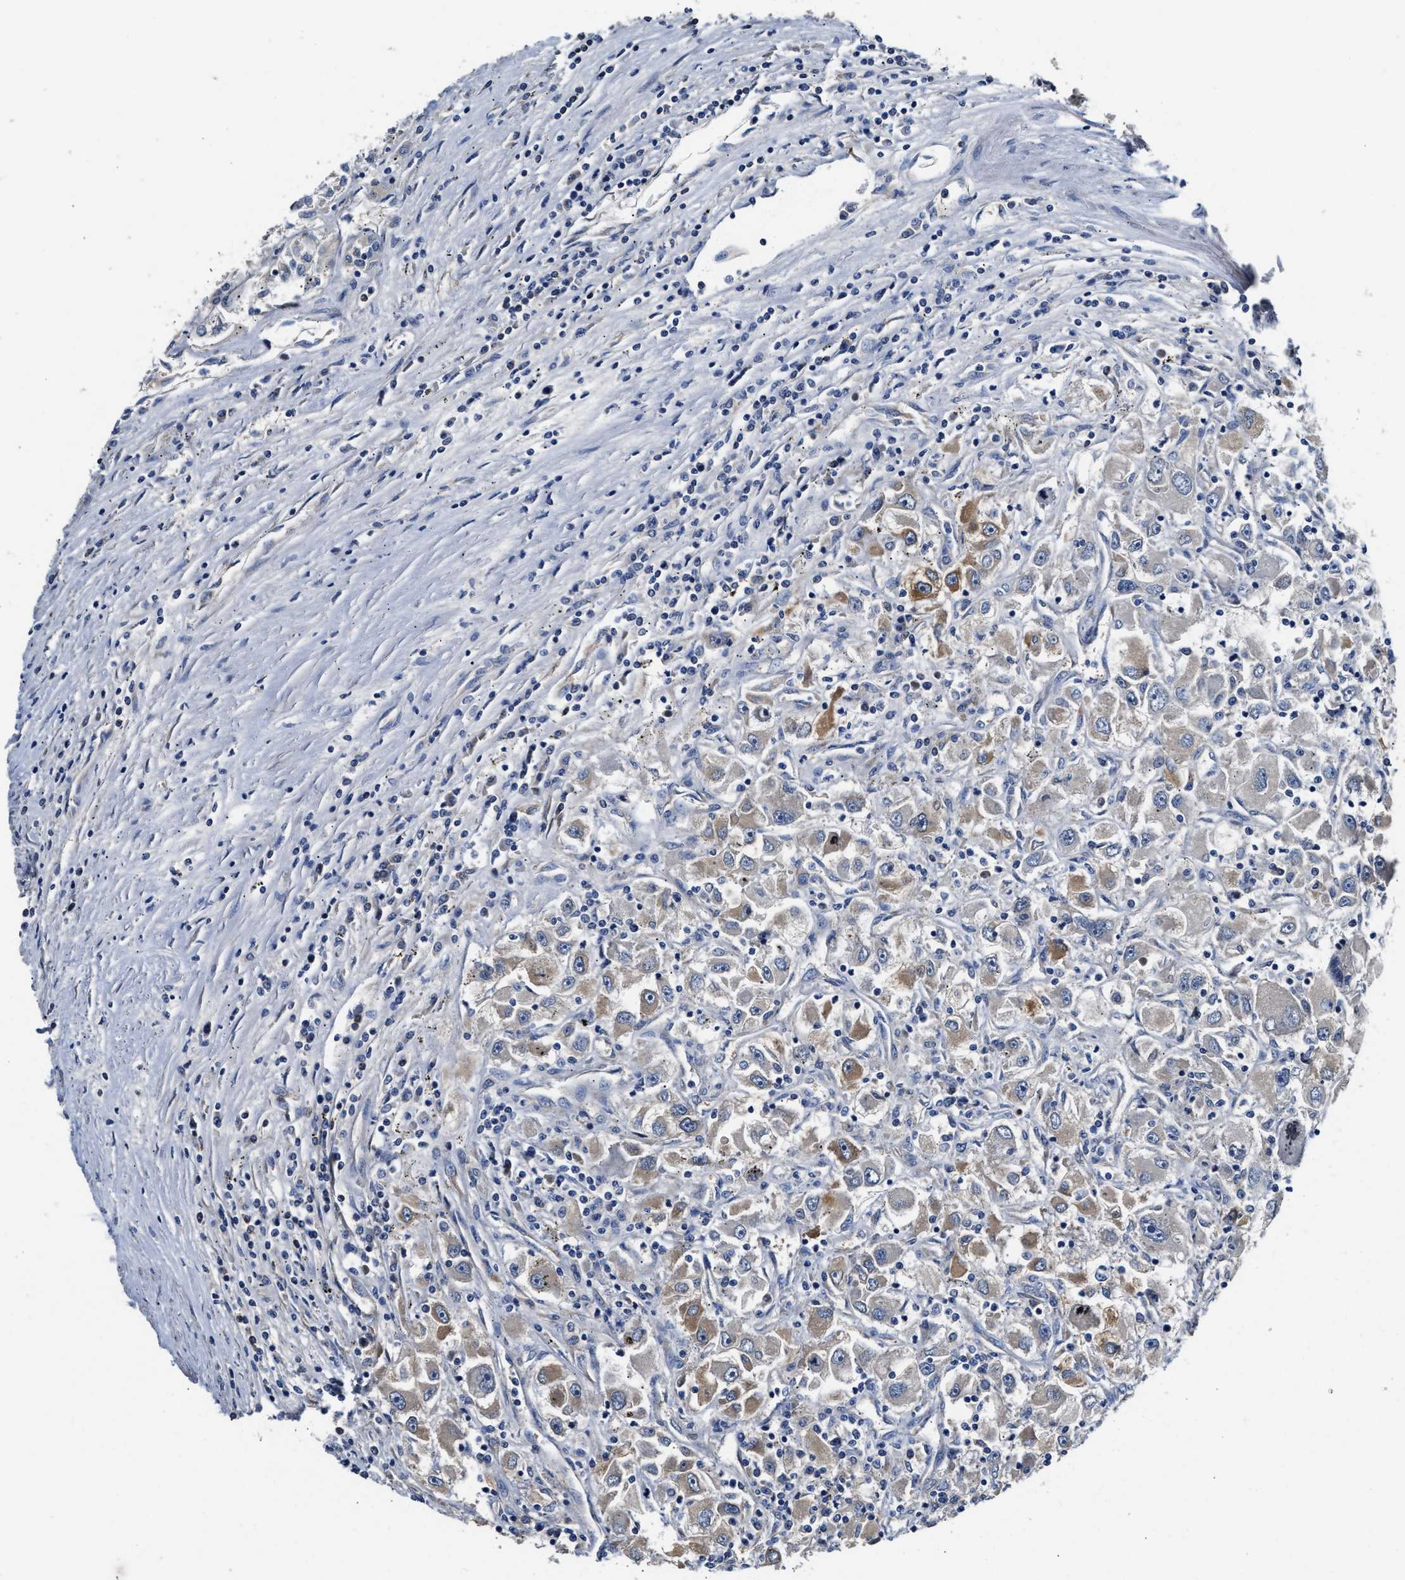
{"staining": {"intensity": "moderate", "quantity": "<25%", "location": "cytoplasmic/membranous"}, "tissue": "renal cancer", "cell_type": "Tumor cells", "image_type": "cancer", "snomed": [{"axis": "morphology", "description": "Adenocarcinoma, NOS"}, {"axis": "topography", "description": "Kidney"}], "caption": "A high-resolution micrograph shows immunohistochemistry staining of adenocarcinoma (renal), which exhibits moderate cytoplasmic/membranous expression in about <25% of tumor cells.", "gene": "TEX2", "patient": {"sex": "female", "age": 52}}